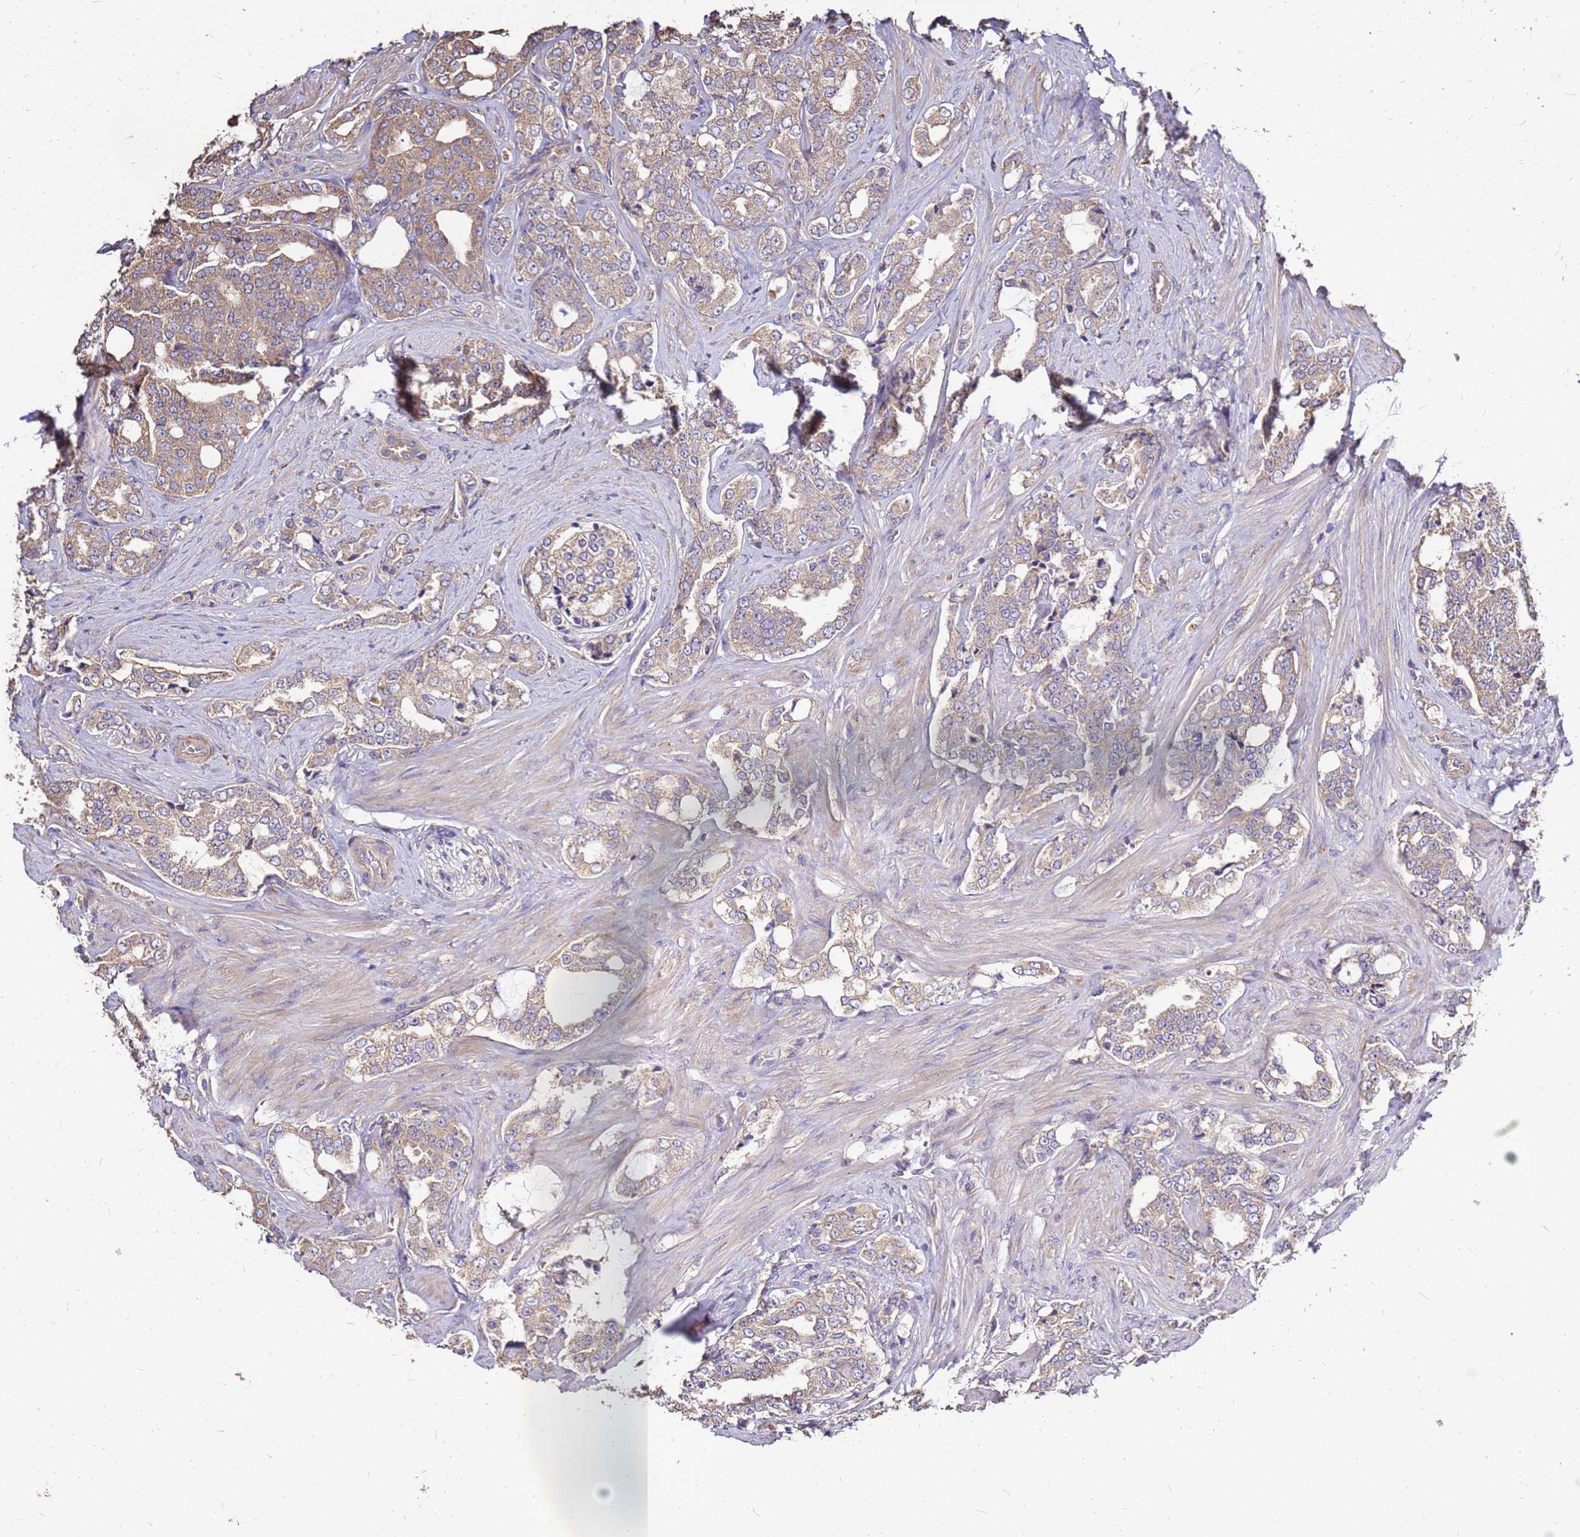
{"staining": {"intensity": "moderate", "quantity": "25%-75%", "location": "cytoplasmic/membranous"}, "tissue": "prostate cancer", "cell_type": "Tumor cells", "image_type": "cancer", "snomed": [{"axis": "morphology", "description": "Adenocarcinoma, High grade"}, {"axis": "topography", "description": "Prostate"}], "caption": "A brown stain highlights moderate cytoplasmic/membranous positivity of a protein in human adenocarcinoma (high-grade) (prostate) tumor cells.", "gene": "EXD3", "patient": {"sex": "male", "age": 64}}